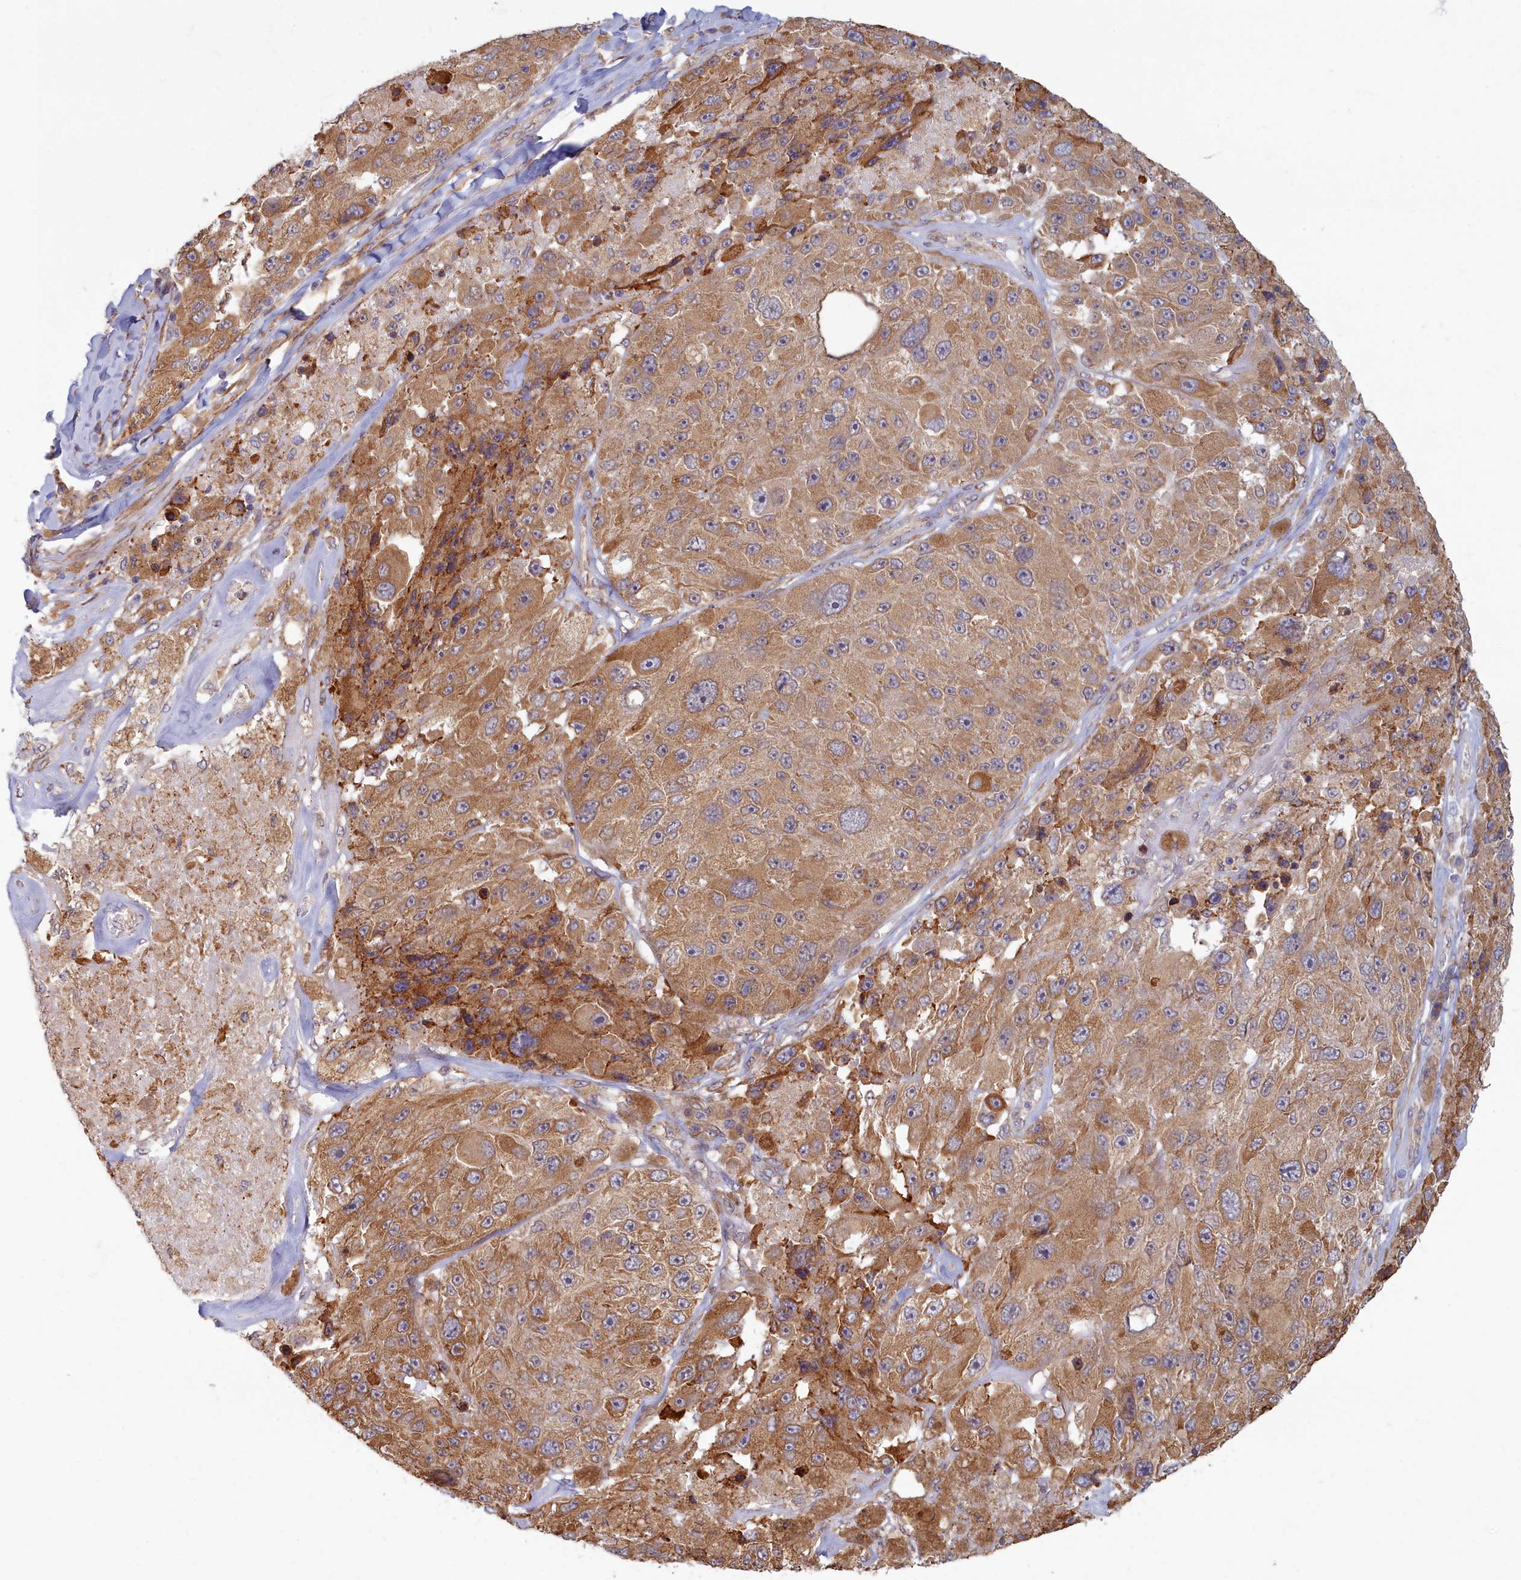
{"staining": {"intensity": "moderate", "quantity": ">75%", "location": "cytoplasmic/membranous"}, "tissue": "melanoma", "cell_type": "Tumor cells", "image_type": "cancer", "snomed": [{"axis": "morphology", "description": "Malignant melanoma, Metastatic site"}, {"axis": "topography", "description": "Lymph node"}], "caption": "IHC of melanoma exhibits medium levels of moderate cytoplasmic/membranous expression in approximately >75% of tumor cells.", "gene": "MAK16", "patient": {"sex": "male", "age": 62}}